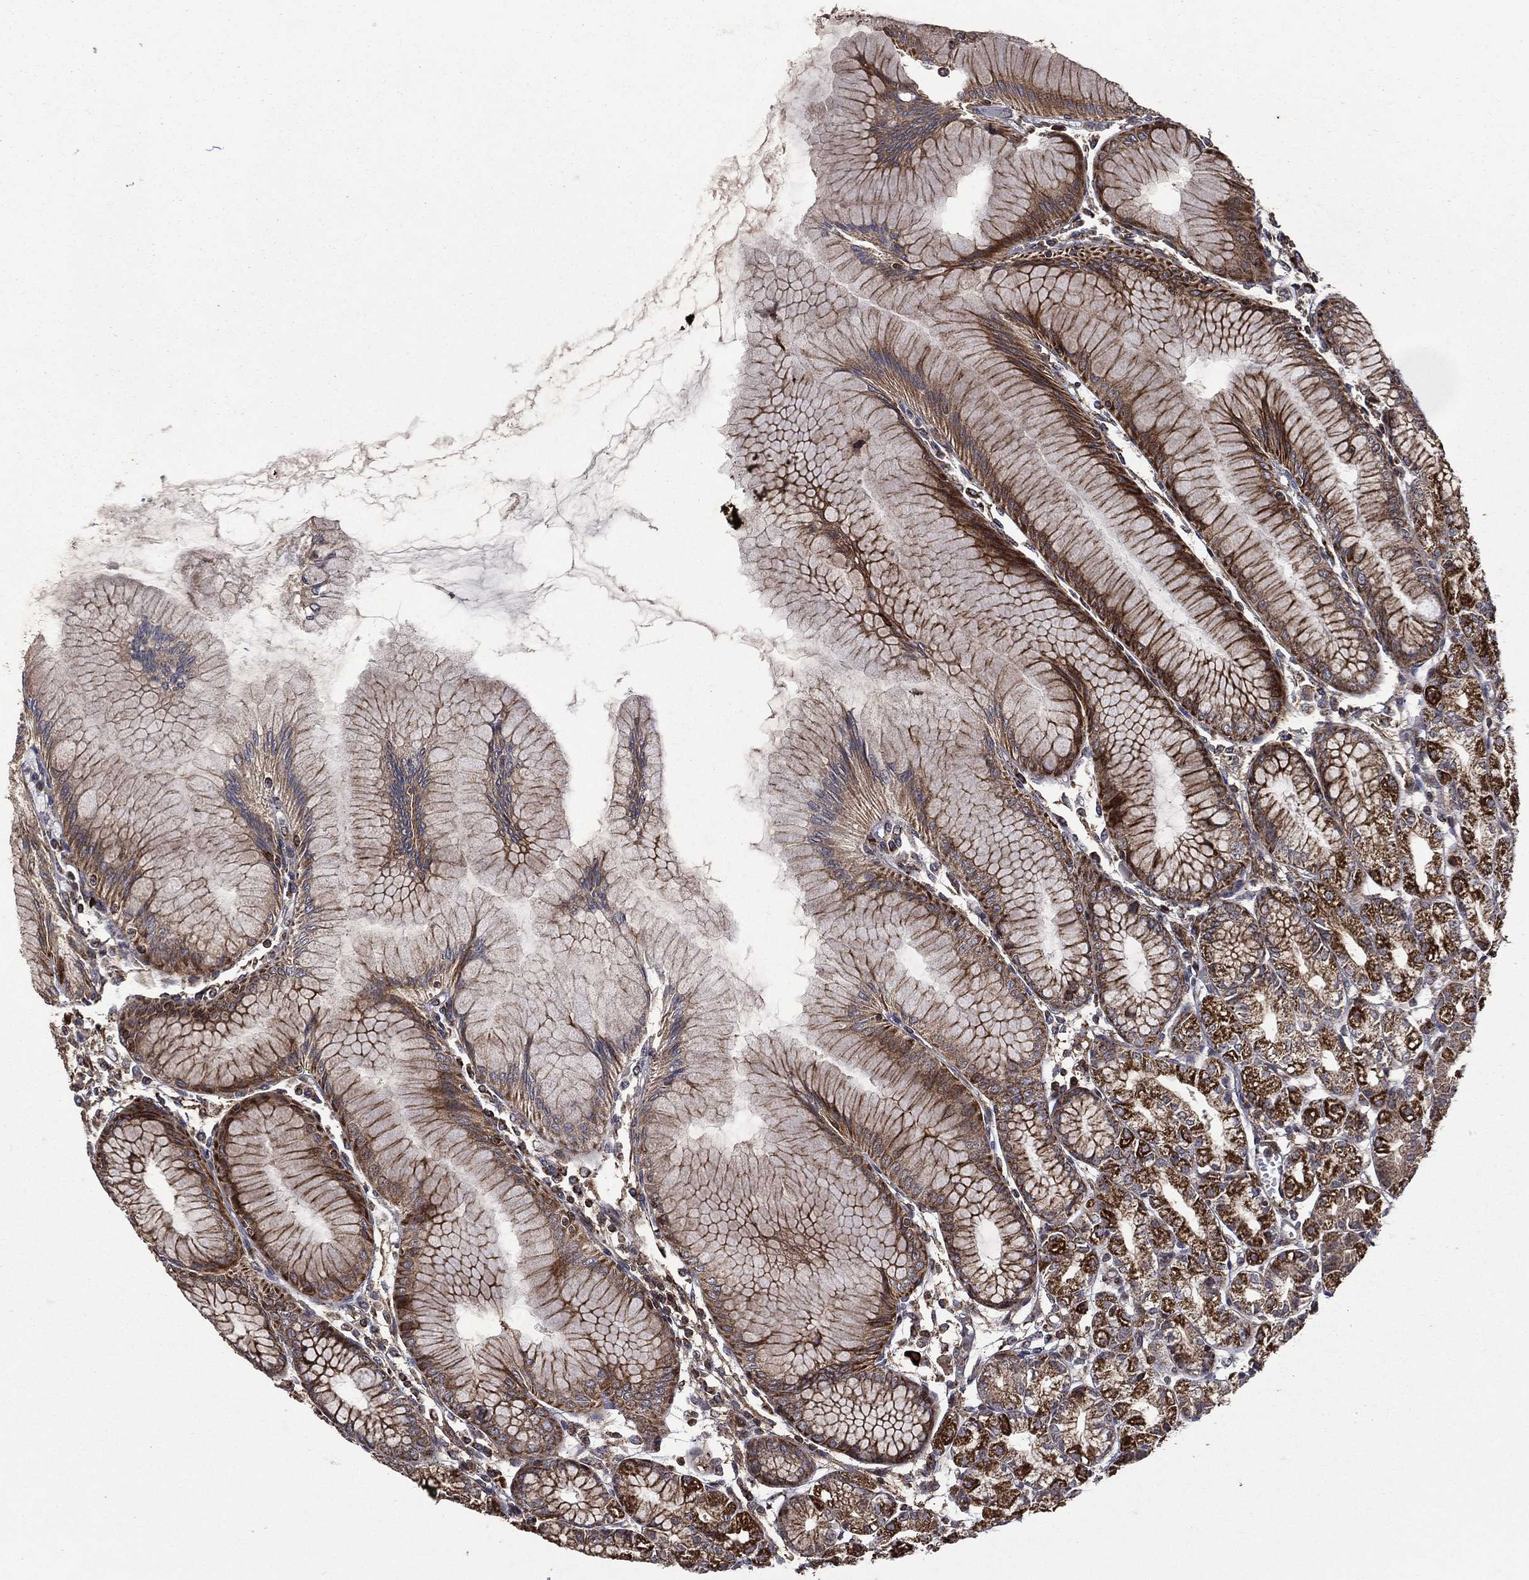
{"staining": {"intensity": "strong", "quantity": "25%-75%", "location": "cytoplasmic/membranous"}, "tissue": "stomach", "cell_type": "Glandular cells", "image_type": "normal", "snomed": [{"axis": "morphology", "description": "Normal tissue, NOS"}, {"axis": "topography", "description": "Stomach"}], "caption": "High-power microscopy captured an IHC histopathology image of unremarkable stomach, revealing strong cytoplasmic/membranous expression in about 25%-75% of glandular cells.", "gene": "GIMAP6", "patient": {"sex": "female", "age": 57}}